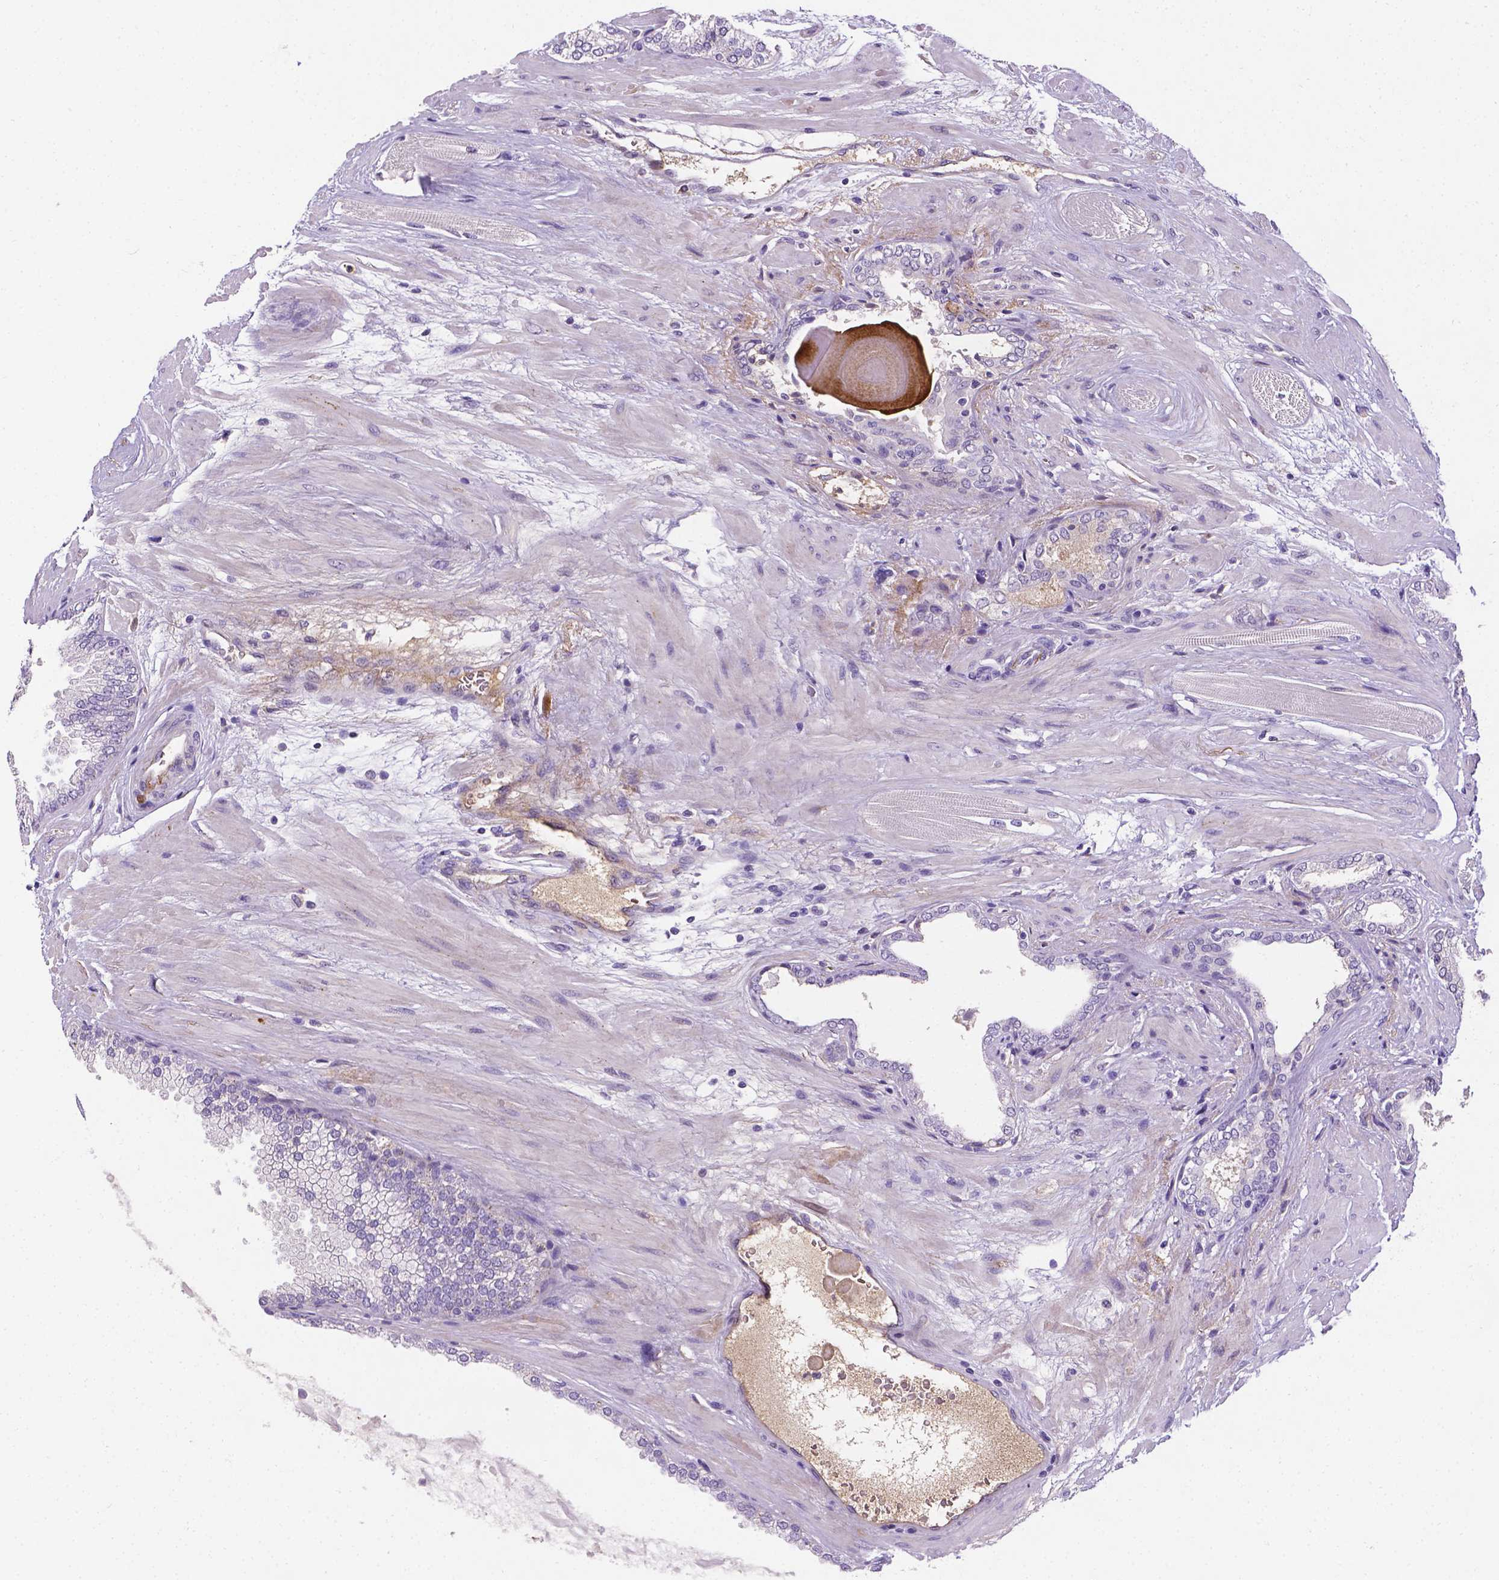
{"staining": {"intensity": "negative", "quantity": "none", "location": "none"}, "tissue": "prostate cancer", "cell_type": "Tumor cells", "image_type": "cancer", "snomed": [{"axis": "morphology", "description": "Adenocarcinoma, High grade"}, {"axis": "topography", "description": "Prostate"}], "caption": "Immunohistochemistry (IHC) image of neoplastic tissue: prostate cancer stained with DAB (3,3'-diaminobenzidine) exhibits no significant protein staining in tumor cells. The staining was performed using DAB (3,3'-diaminobenzidine) to visualize the protein expression in brown, while the nuclei were stained in blue with hematoxylin (Magnification: 20x).", "gene": "APOE", "patient": {"sex": "male", "age": 64}}